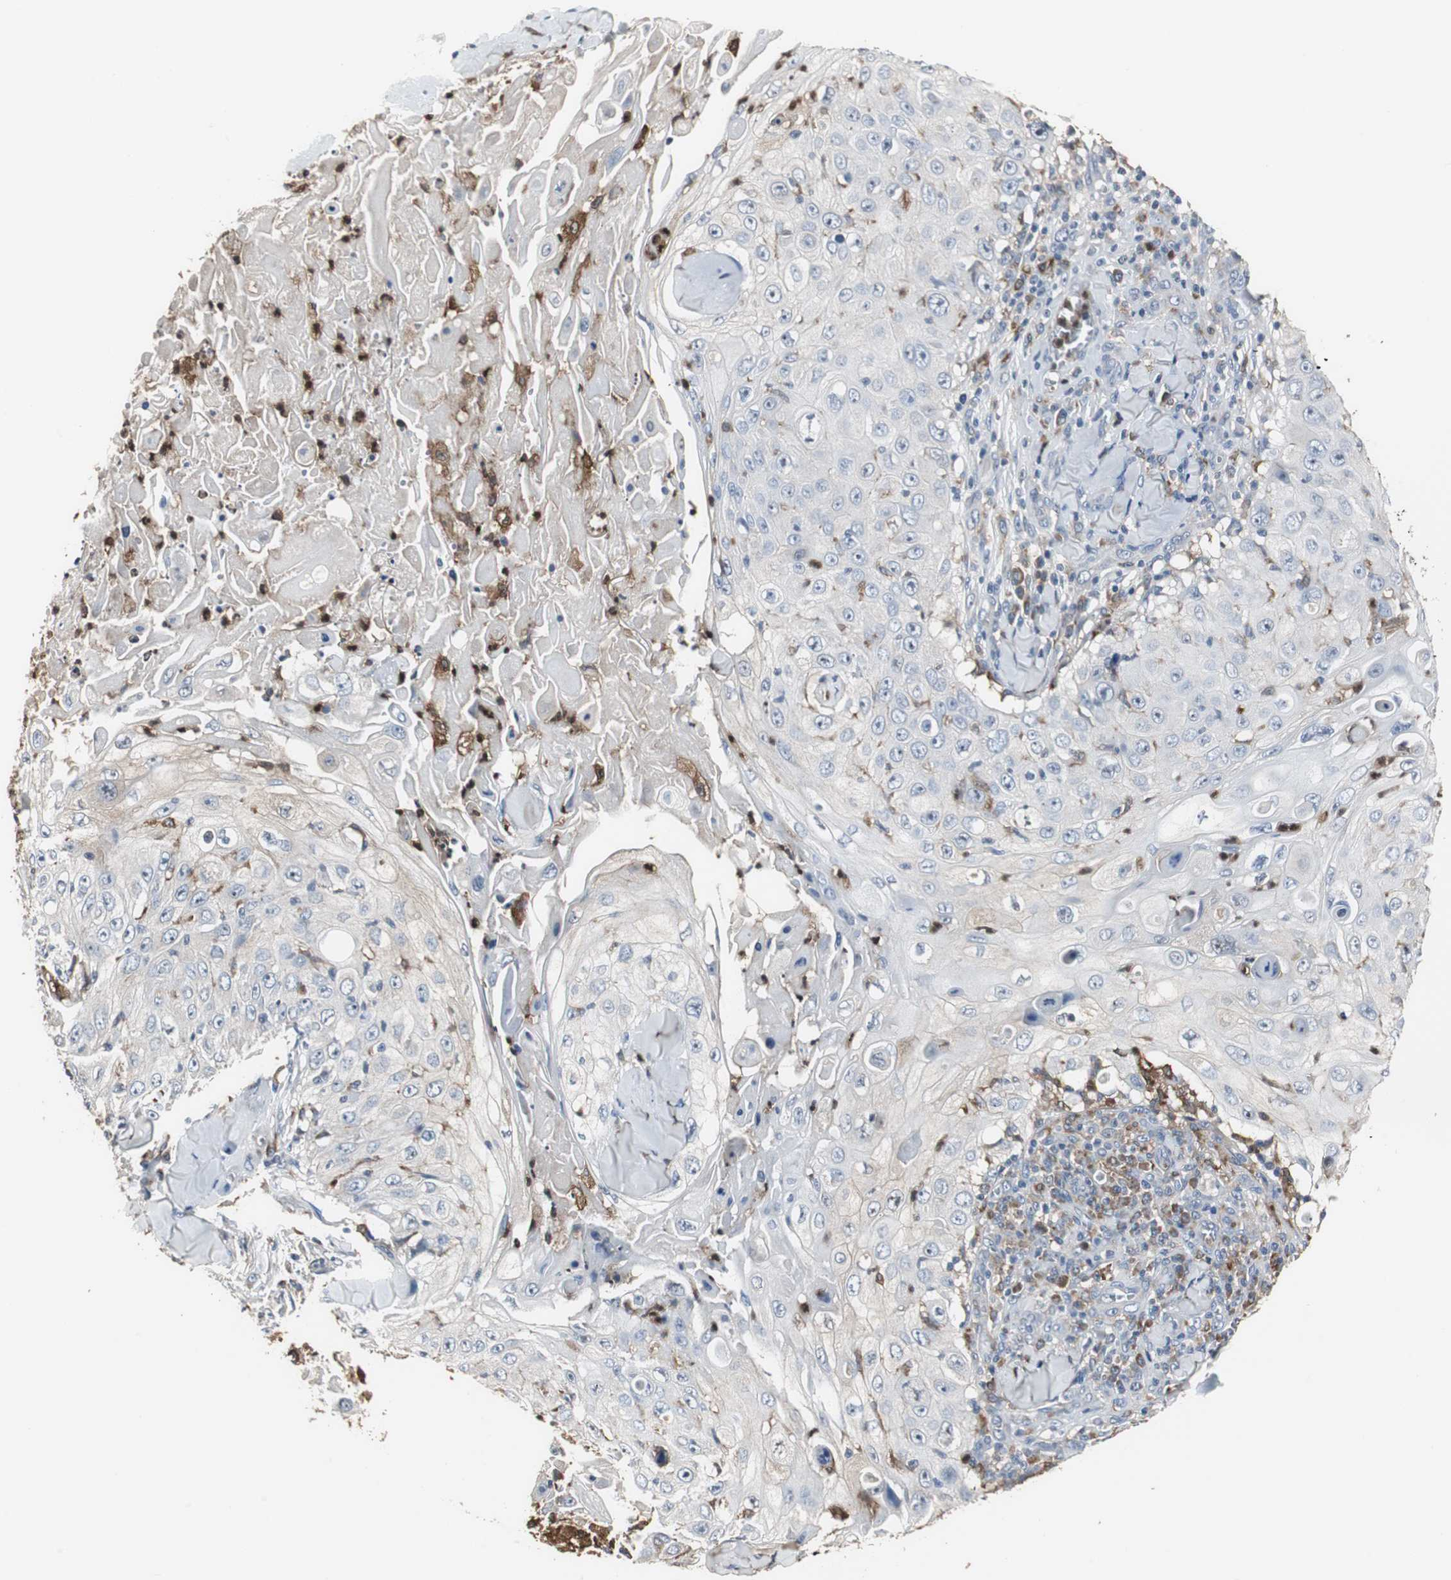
{"staining": {"intensity": "negative", "quantity": "none", "location": "none"}, "tissue": "skin cancer", "cell_type": "Tumor cells", "image_type": "cancer", "snomed": [{"axis": "morphology", "description": "Squamous cell carcinoma, NOS"}, {"axis": "topography", "description": "Skin"}], "caption": "An immunohistochemistry photomicrograph of skin cancer (squamous cell carcinoma) is shown. There is no staining in tumor cells of skin cancer (squamous cell carcinoma).", "gene": "NCF2", "patient": {"sex": "male", "age": 86}}